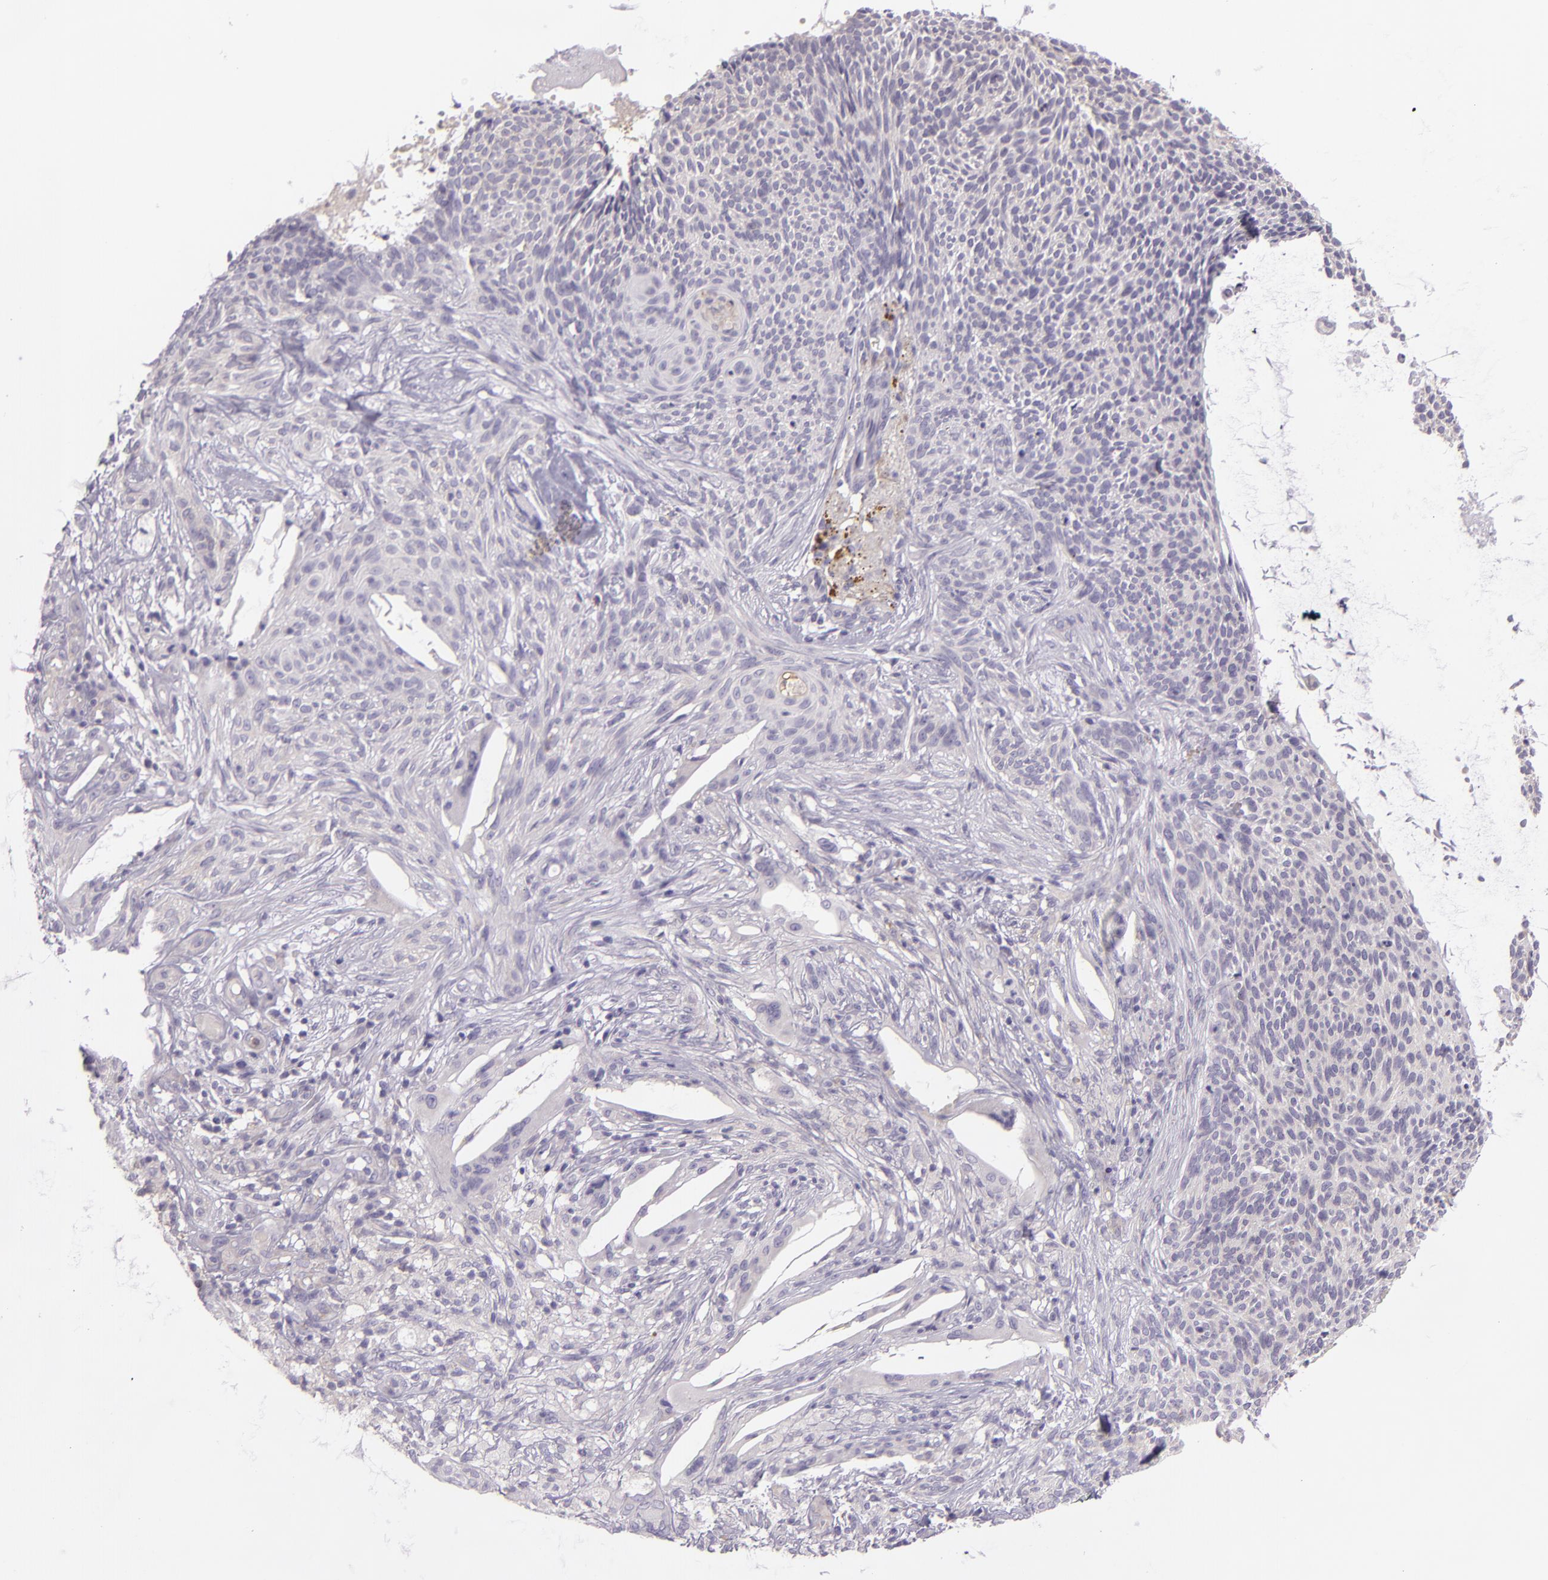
{"staining": {"intensity": "negative", "quantity": "none", "location": "none"}, "tissue": "skin cancer", "cell_type": "Tumor cells", "image_type": "cancer", "snomed": [{"axis": "morphology", "description": "Basal cell carcinoma"}, {"axis": "topography", "description": "Skin"}], "caption": "This is an IHC image of skin cancer (basal cell carcinoma). There is no positivity in tumor cells.", "gene": "ZC3H7B", "patient": {"sex": "male", "age": 84}}